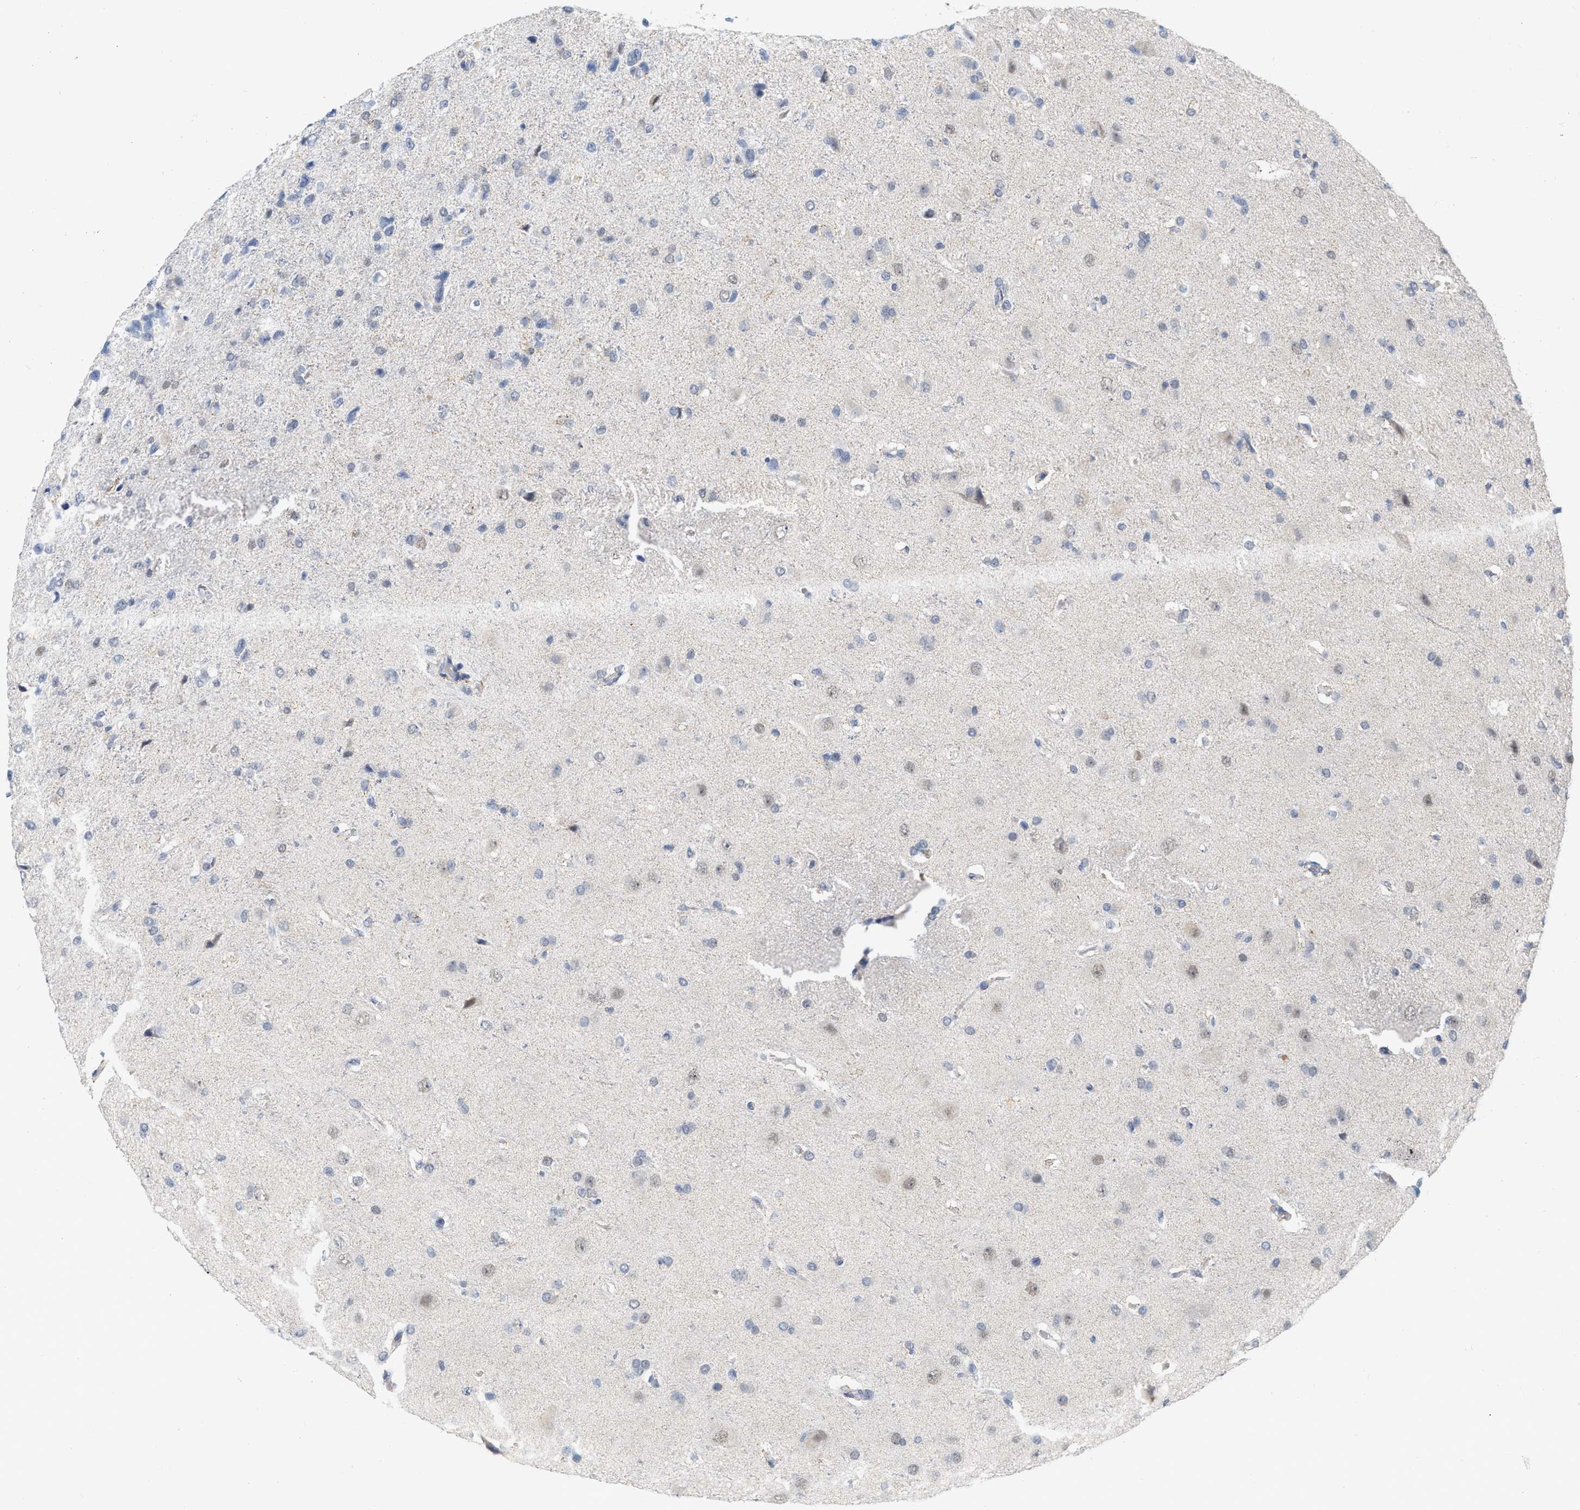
{"staining": {"intensity": "weak", "quantity": "<25%", "location": "nuclear"}, "tissue": "glioma", "cell_type": "Tumor cells", "image_type": "cancer", "snomed": [{"axis": "morphology", "description": "Glioma, malignant, High grade"}, {"axis": "topography", "description": "Brain"}], "caption": "Glioma was stained to show a protein in brown. There is no significant staining in tumor cells. (Stains: DAB (3,3'-diaminobenzidine) immunohistochemistry (IHC) with hematoxylin counter stain, Microscopy: brightfield microscopy at high magnification).", "gene": "XIRP1", "patient": {"sex": "female", "age": 58}}